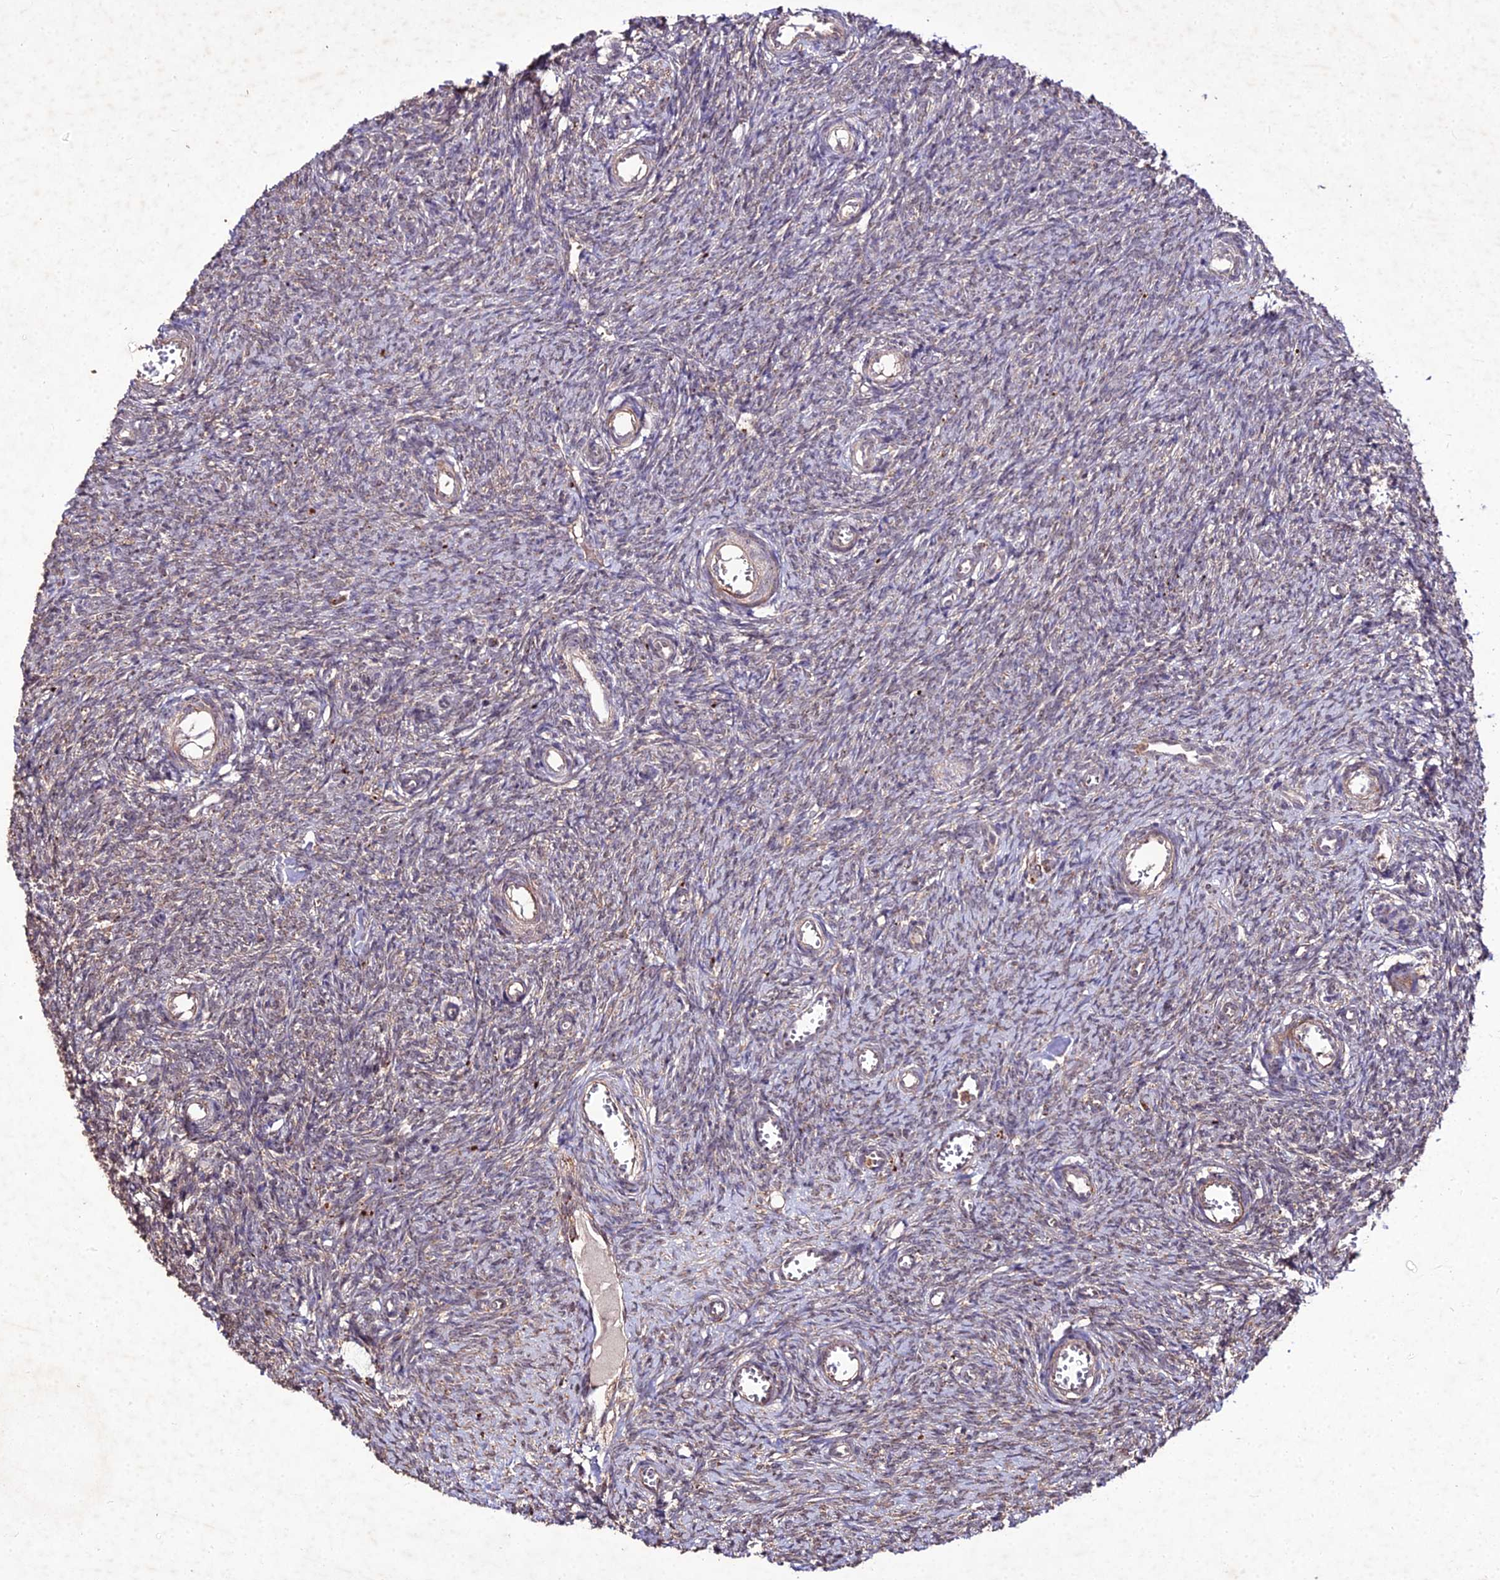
{"staining": {"intensity": "negative", "quantity": "none", "location": "none"}, "tissue": "ovary", "cell_type": "Ovarian stroma cells", "image_type": "normal", "snomed": [{"axis": "morphology", "description": "Normal tissue, NOS"}, {"axis": "topography", "description": "Ovary"}], "caption": "Immunohistochemistry (IHC) image of benign ovary: ovary stained with DAB (3,3'-diaminobenzidine) reveals no significant protein expression in ovarian stroma cells.", "gene": "ZNF766", "patient": {"sex": "female", "age": 44}}